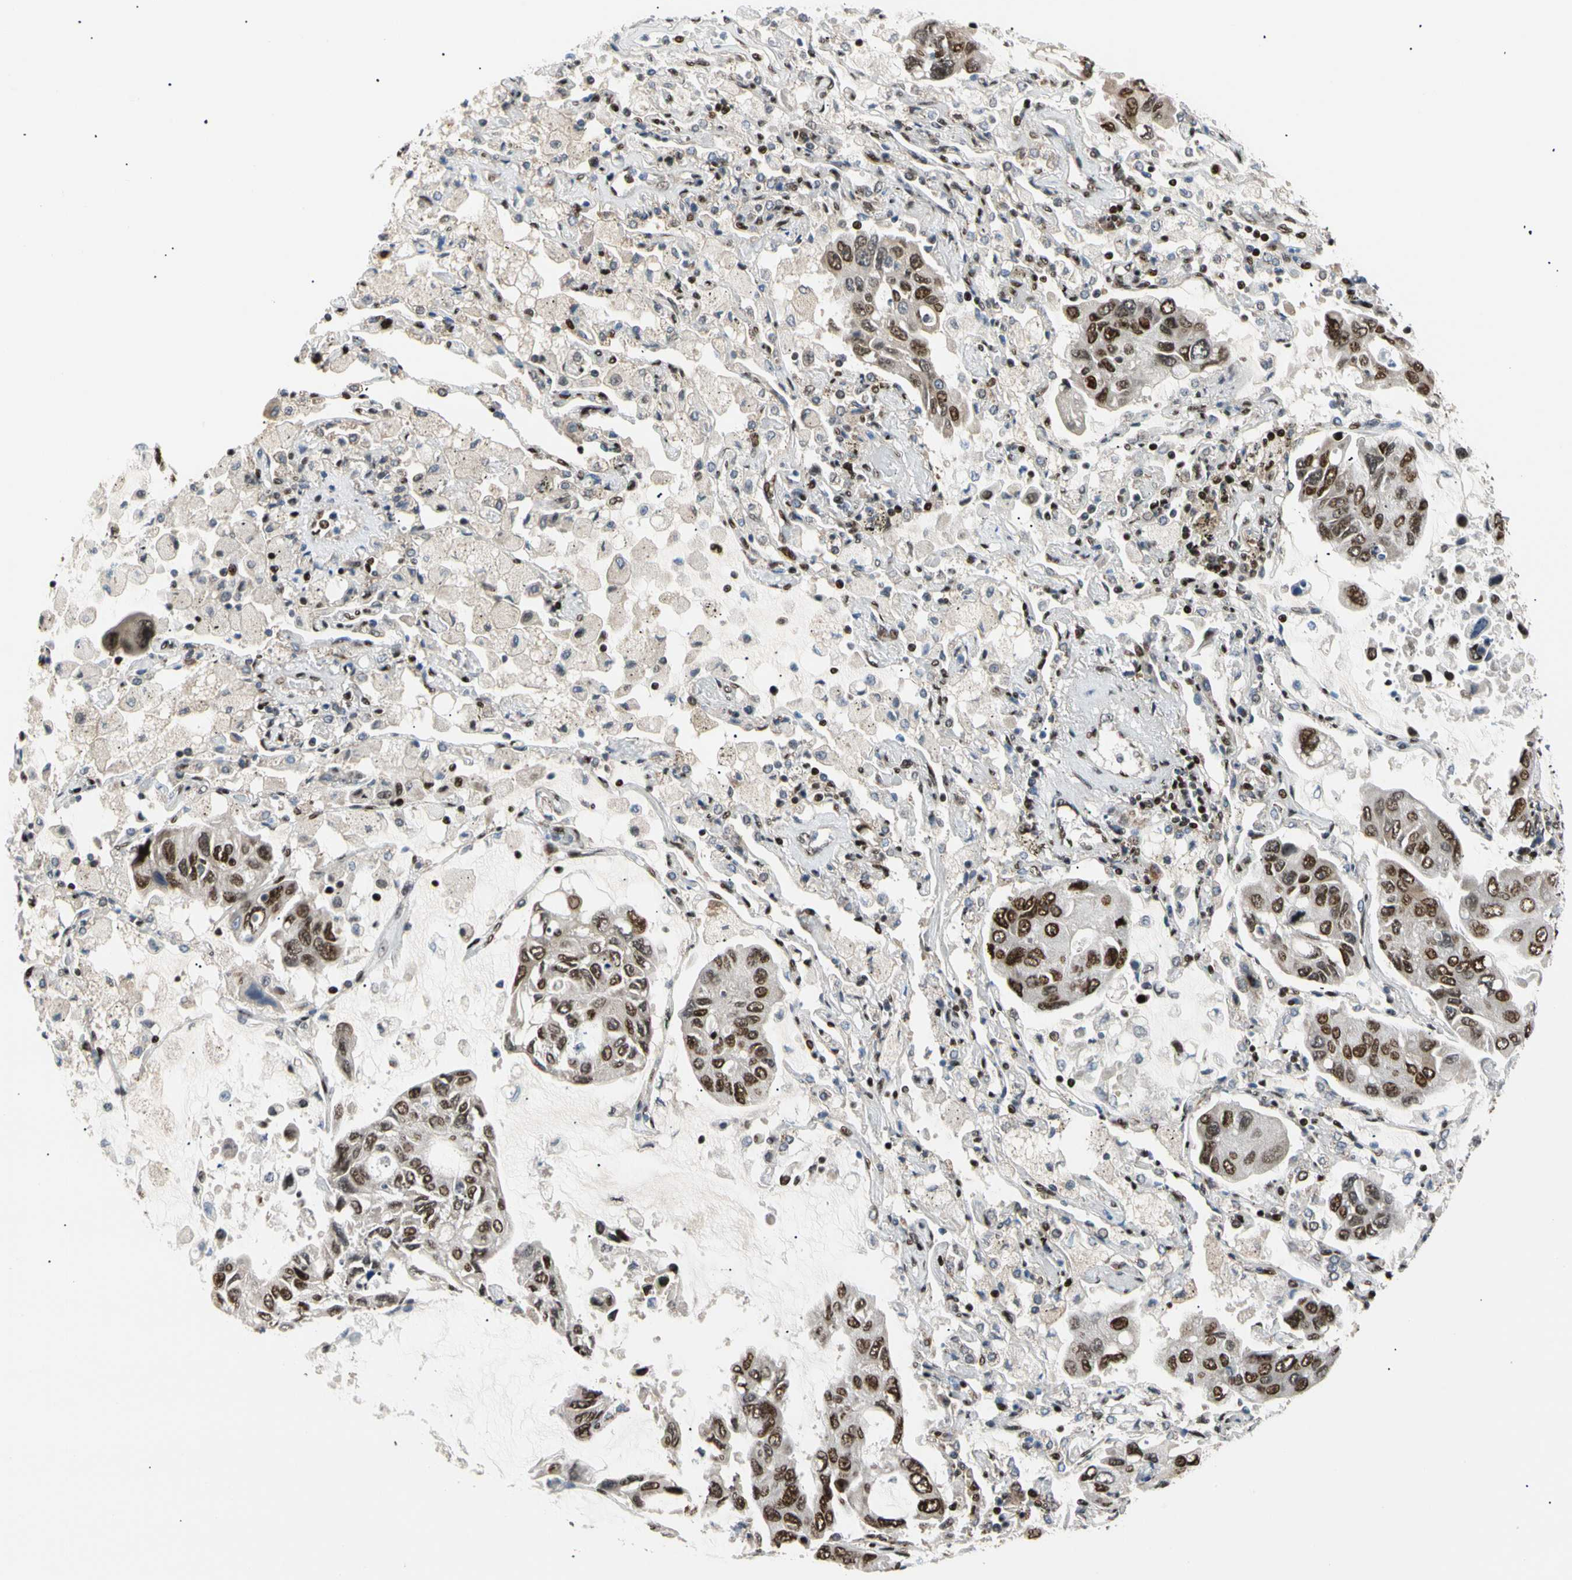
{"staining": {"intensity": "strong", "quantity": "25%-75%", "location": "nuclear"}, "tissue": "lung cancer", "cell_type": "Tumor cells", "image_type": "cancer", "snomed": [{"axis": "morphology", "description": "Adenocarcinoma, NOS"}, {"axis": "topography", "description": "Lung"}], "caption": "Tumor cells reveal strong nuclear expression in approximately 25%-75% of cells in lung adenocarcinoma. (DAB = brown stain, brightfield microscopy at high magnification).", "gene": "E2F1", "patient": {"sex": "male", "age": 64}}